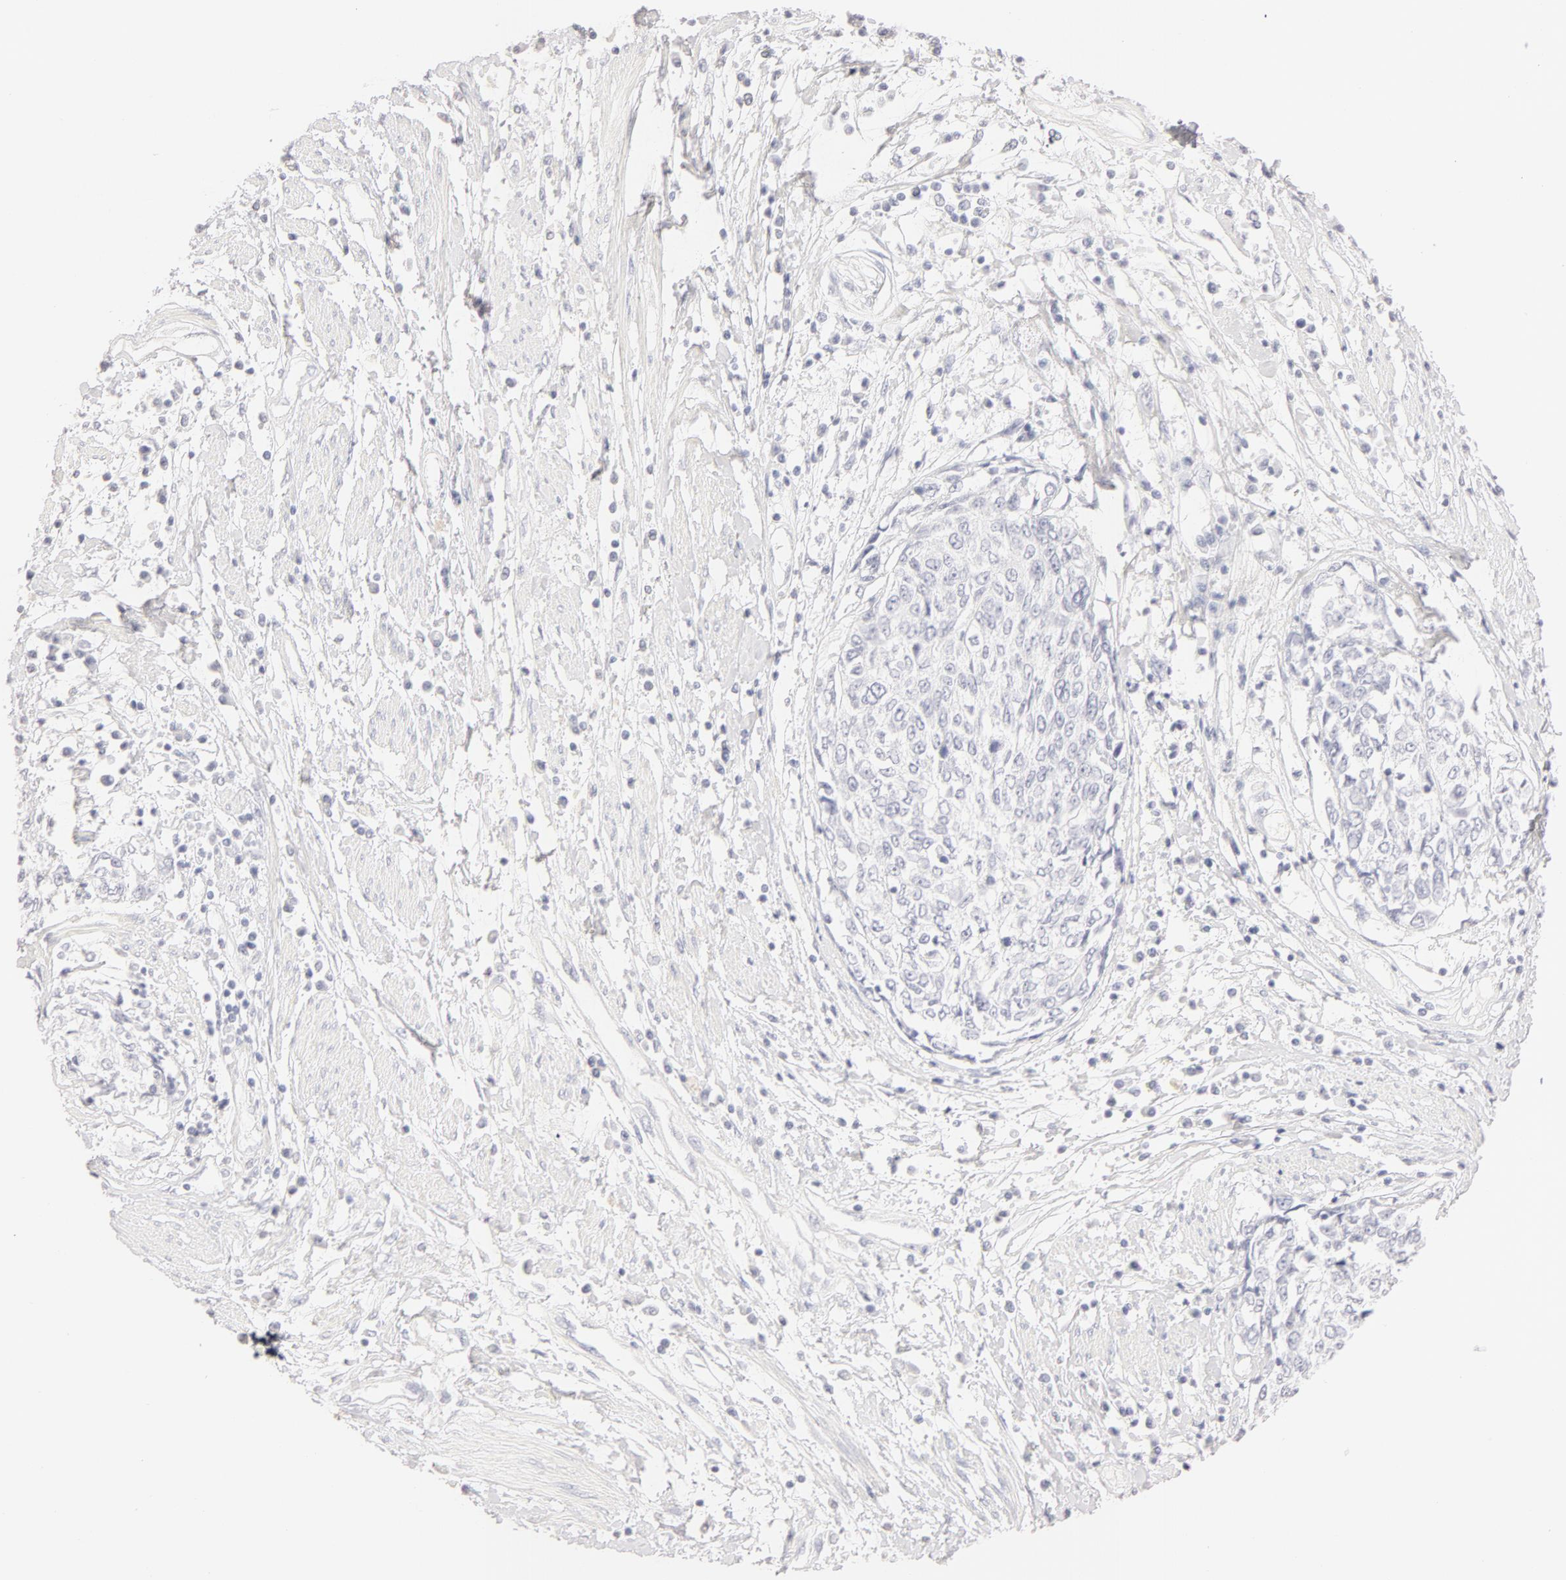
{"staining": {"intensity": "negative", "quantity": "none", "location": "none"}, "tissue": "cervical cancer", "cell_type": "Tumor cells", "image_type": "cancer", "snomed": [{"axis": "morphology", "description": "Squamous cell carcinoma, NOS"}, {"axis": "topography", "description": "Cervix"}], "caption": "Immunohistochemistry (IHC) photomicrograph of human squamous cell carcinoma (cervical) stained for a protein (brown), which demonstrates no expression in tumor cells.", "gene": "LGALS7B", "patient": {"sex": "female", "age": 57}}